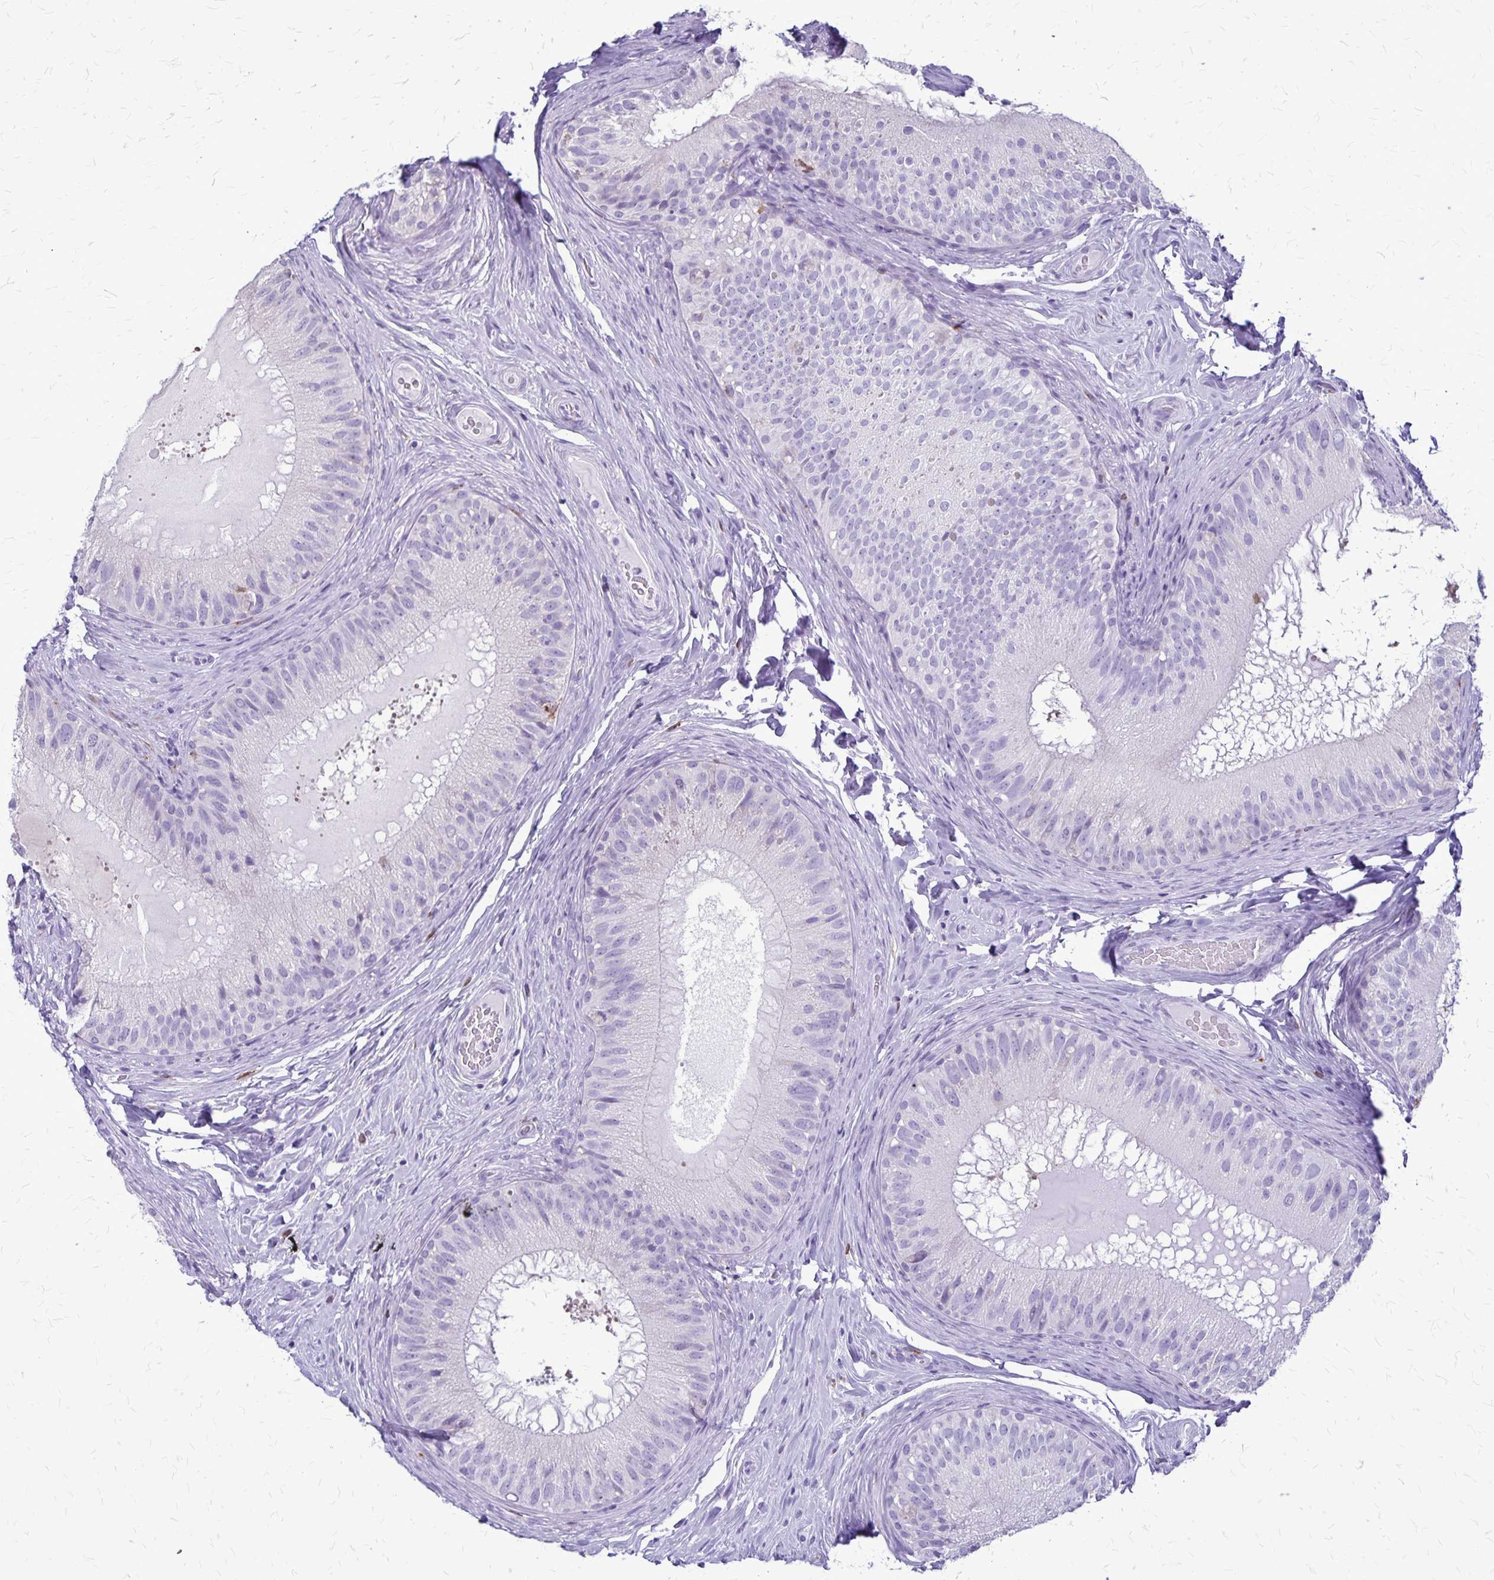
{"staining": {"intensity": "negative", "quantity": "none", "location": "none"}, "tissue": "epididymis", "cell_type": "Glandular cells", "image_type": "normal", "snomed": [{"axis": "morphology", "description": "Normal tissue, NOS"}, {"axis": "topography", "description": "Epididymis"}], "caption": "DAB immunohistochemical staining of unremarkable human epididymis displays no significant expression in glandular cells.", "gene": "RTN1", "patient": {"sex": "male", "age": 34}}